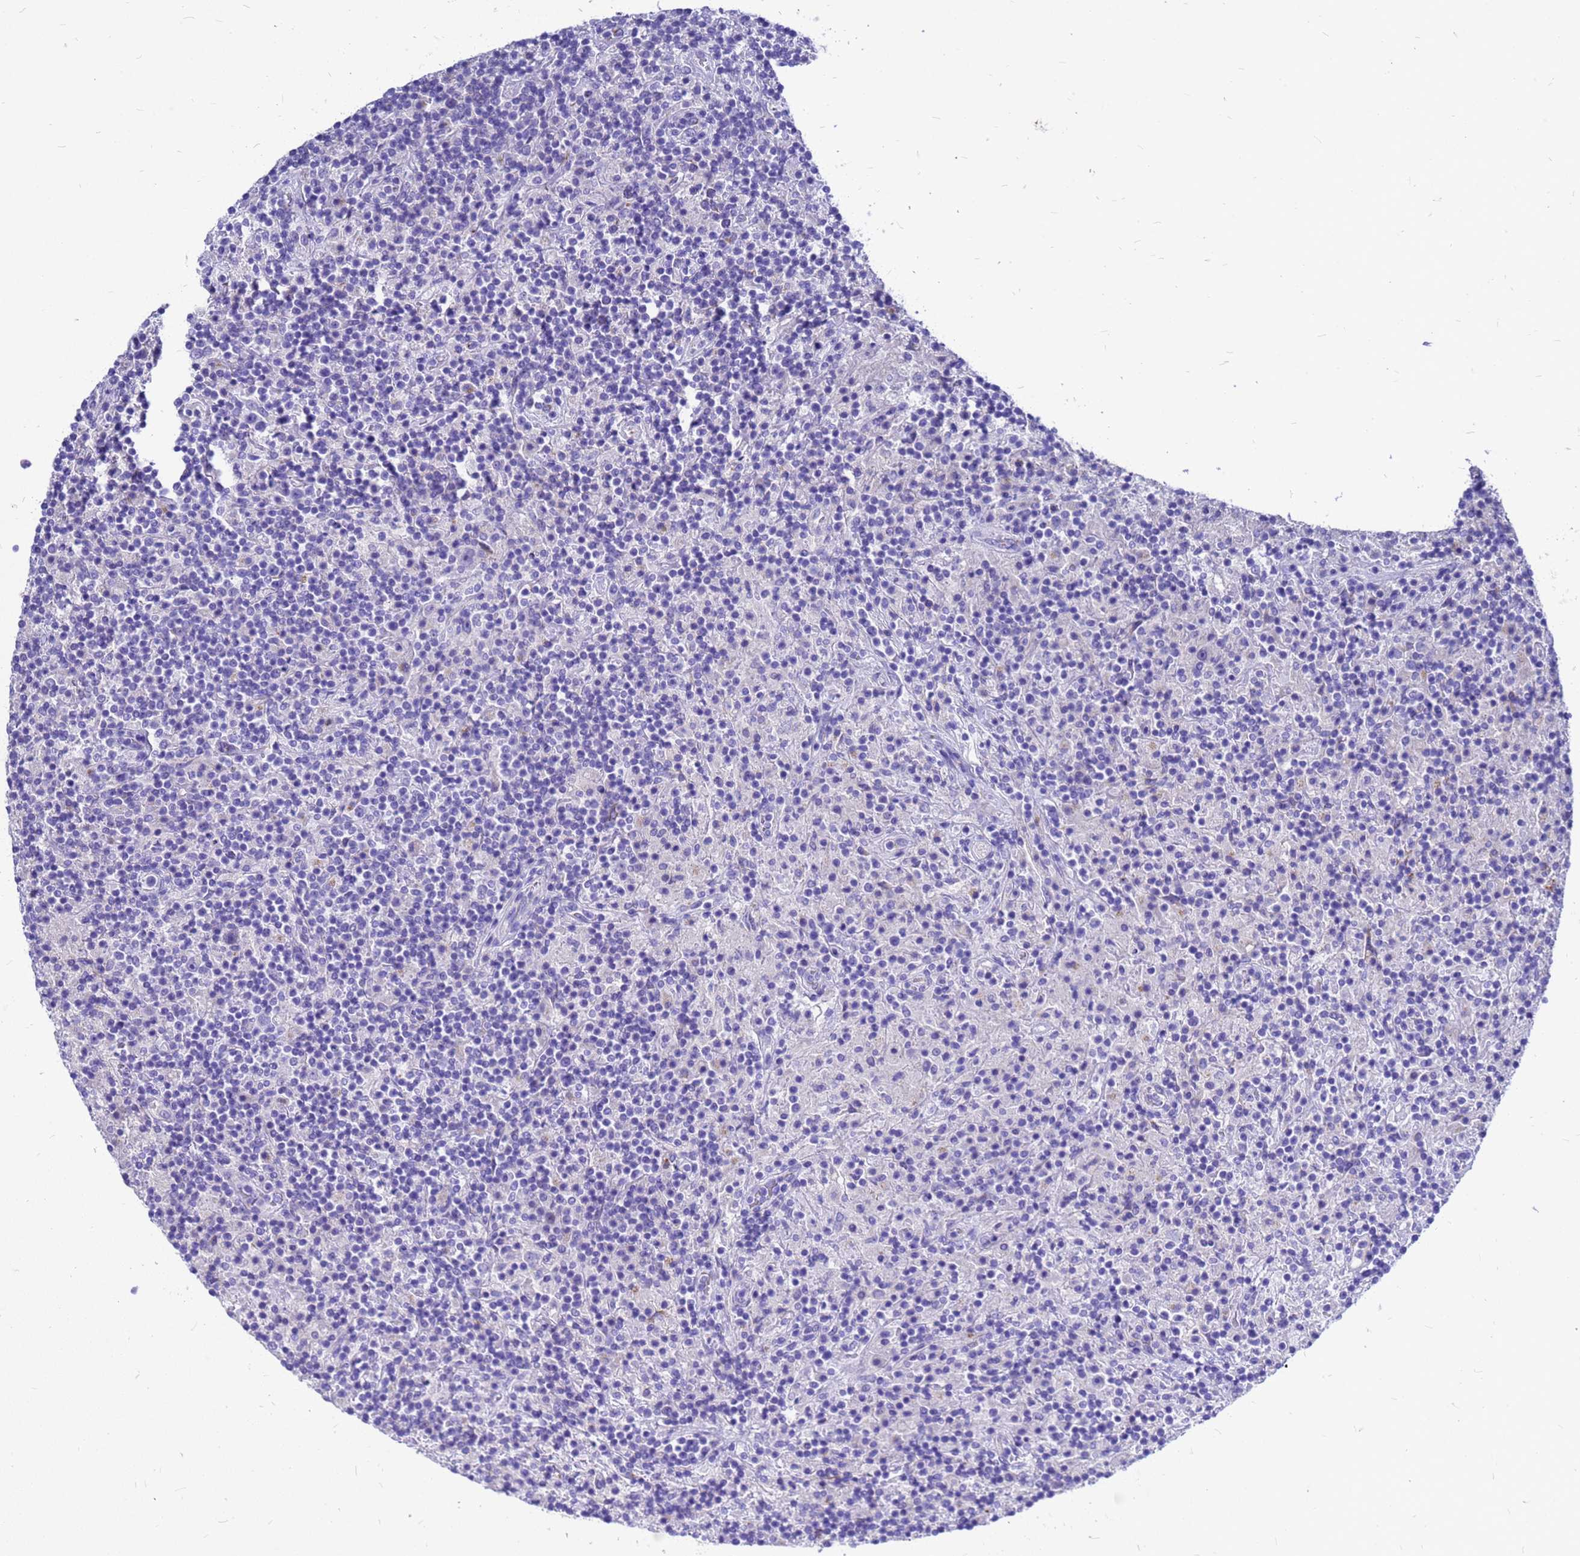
{"staining": {"intensity": "negative", "quantity": "none", "location": "none"}, "tissue": "lymphoma", "cell_type": "Tumor cells", "image_type": "cancer", "snomed": [{"axis": "morphology", "description": "Hodgkin's disease, NOS"}, {"axis": "topography", "description": "Lymph node"}], "caption": "Immunohistochemistry micrograph of Hodgkin's disease stained for a protein (brown), which shows no staining in tumor cells. (Stains: DAB (3,3'-diaminobenzidine) IHC with hematoxylin counter stain, Microscopy: brightfield microscopy at high magnification).", "gene": "OR52E2", "patient": {"sex": "male", "age": 70}}